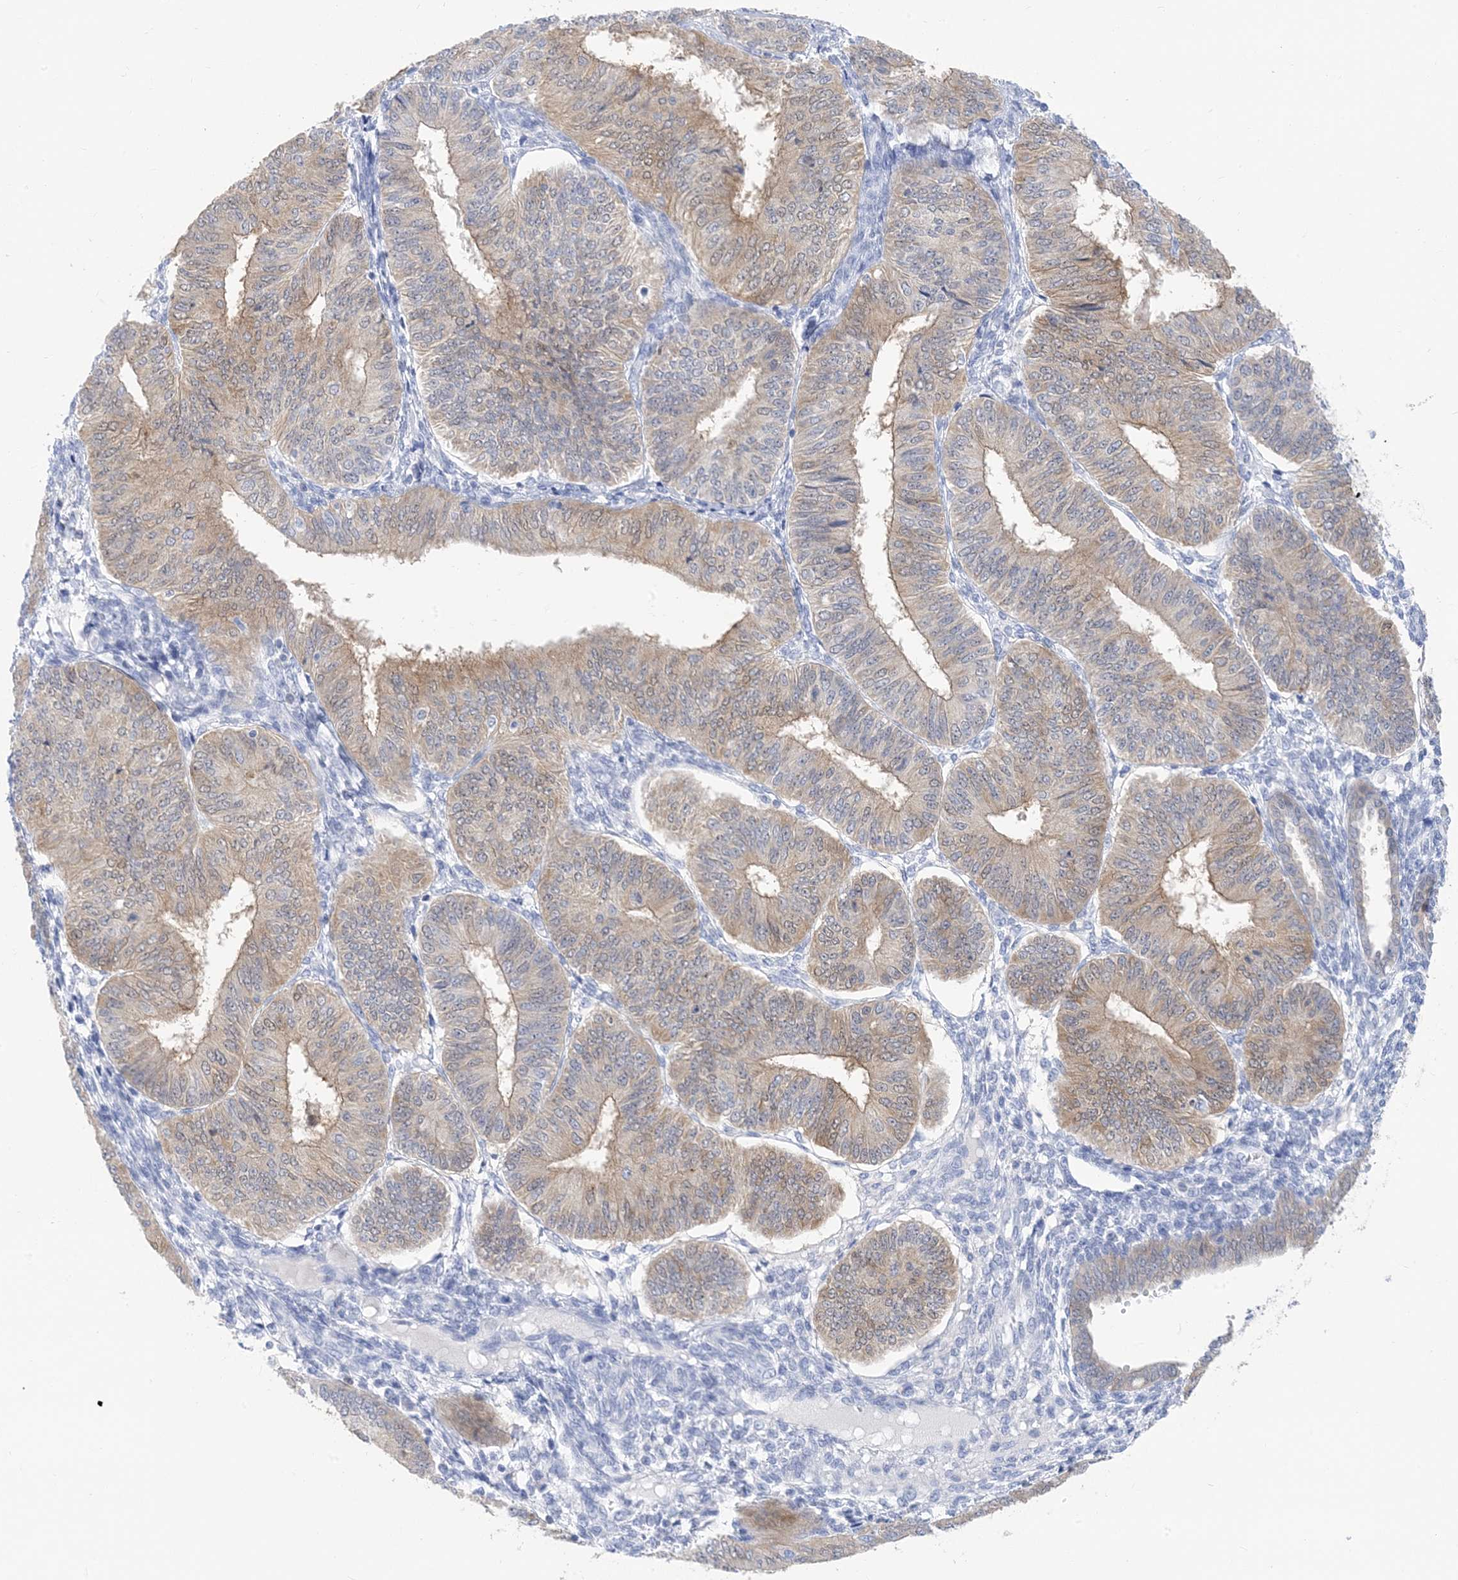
{"staining": {"intensity": "moderate", "quantity": "25%-75%", "location": "cytoplasmic/membranous"}, "tissue": "endometrial cancer", "cell_type": "Tumor cells", "image_type": "cancer", "snomed": [{"axis": "morphology", "description": "Adenocarcinoma, NOS"}, {"axis": "topography", "description": "Endometrium"}], "caption": "Adenocarcinoma (endometrial) stained with a brown dye demonstrates moderate cytoplasmic/membranous positive staining in approximately 25%-75% of tumor cells.", "gene": "SH3YL1", "patient": {"sex": "female", "age": 58}}